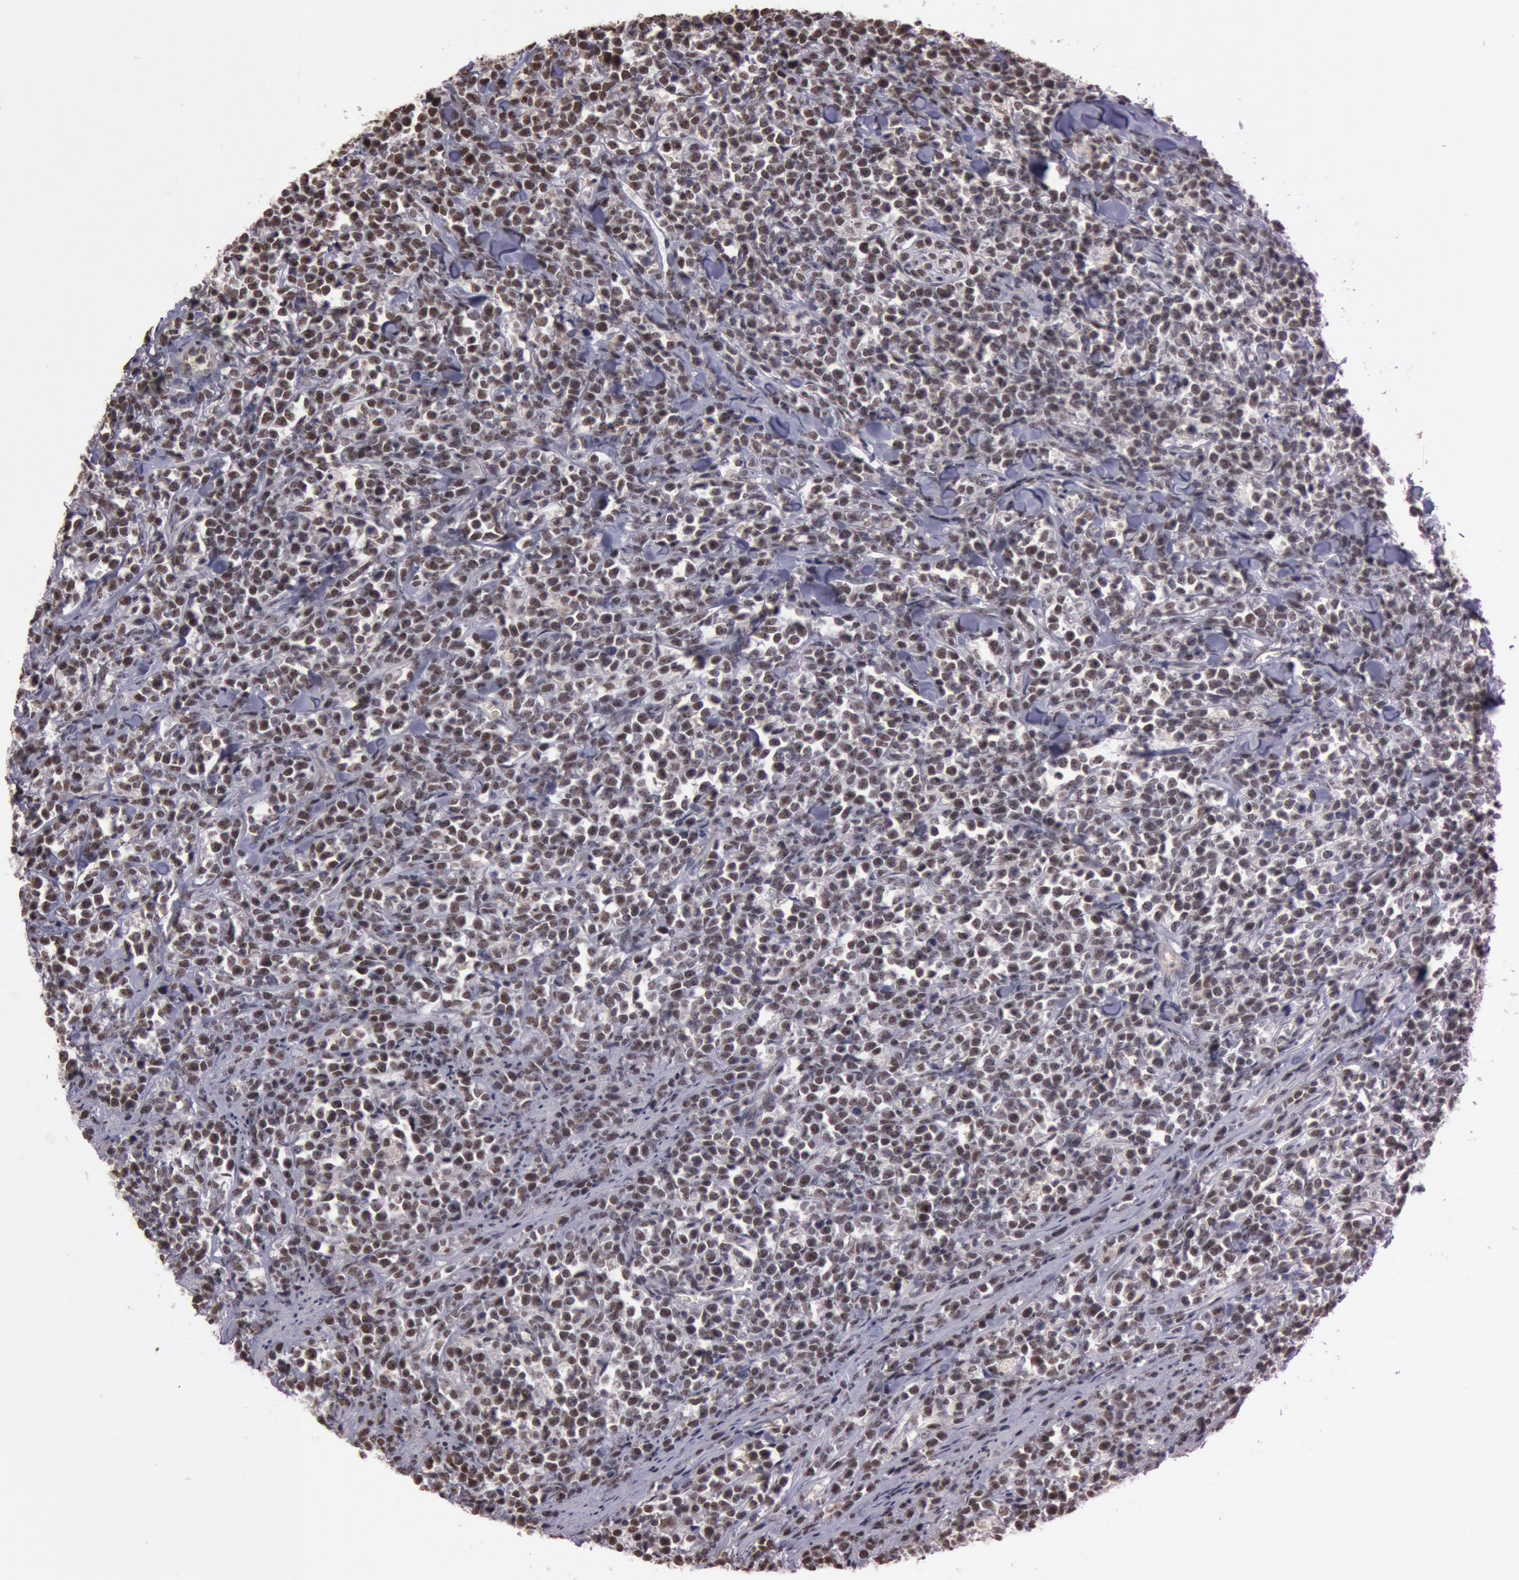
{"staining": {"intensity": "moderate", "quantity": ">75%", "location": "nuclear"}, "tissue": "lymphoma", "cell_type": "Tumor cells", "image_type": "cancer", "snomed": [{"axis": "morphology", "description": "Malignant lymphoma, non-Hodgkin's type, High grade"}, {"axis": "topography", "description": "Small intestine"}, {"axis": "topography", "description": "Colon"}], "caption": "A micrograph of malignant lymphoma, non-Hodgkin's type (high-grade) stained for a protein displays moderate nuclear brown staining in tumor cells.", "gene": "TASL", "patient": {"sex": "male", "age": 8}}